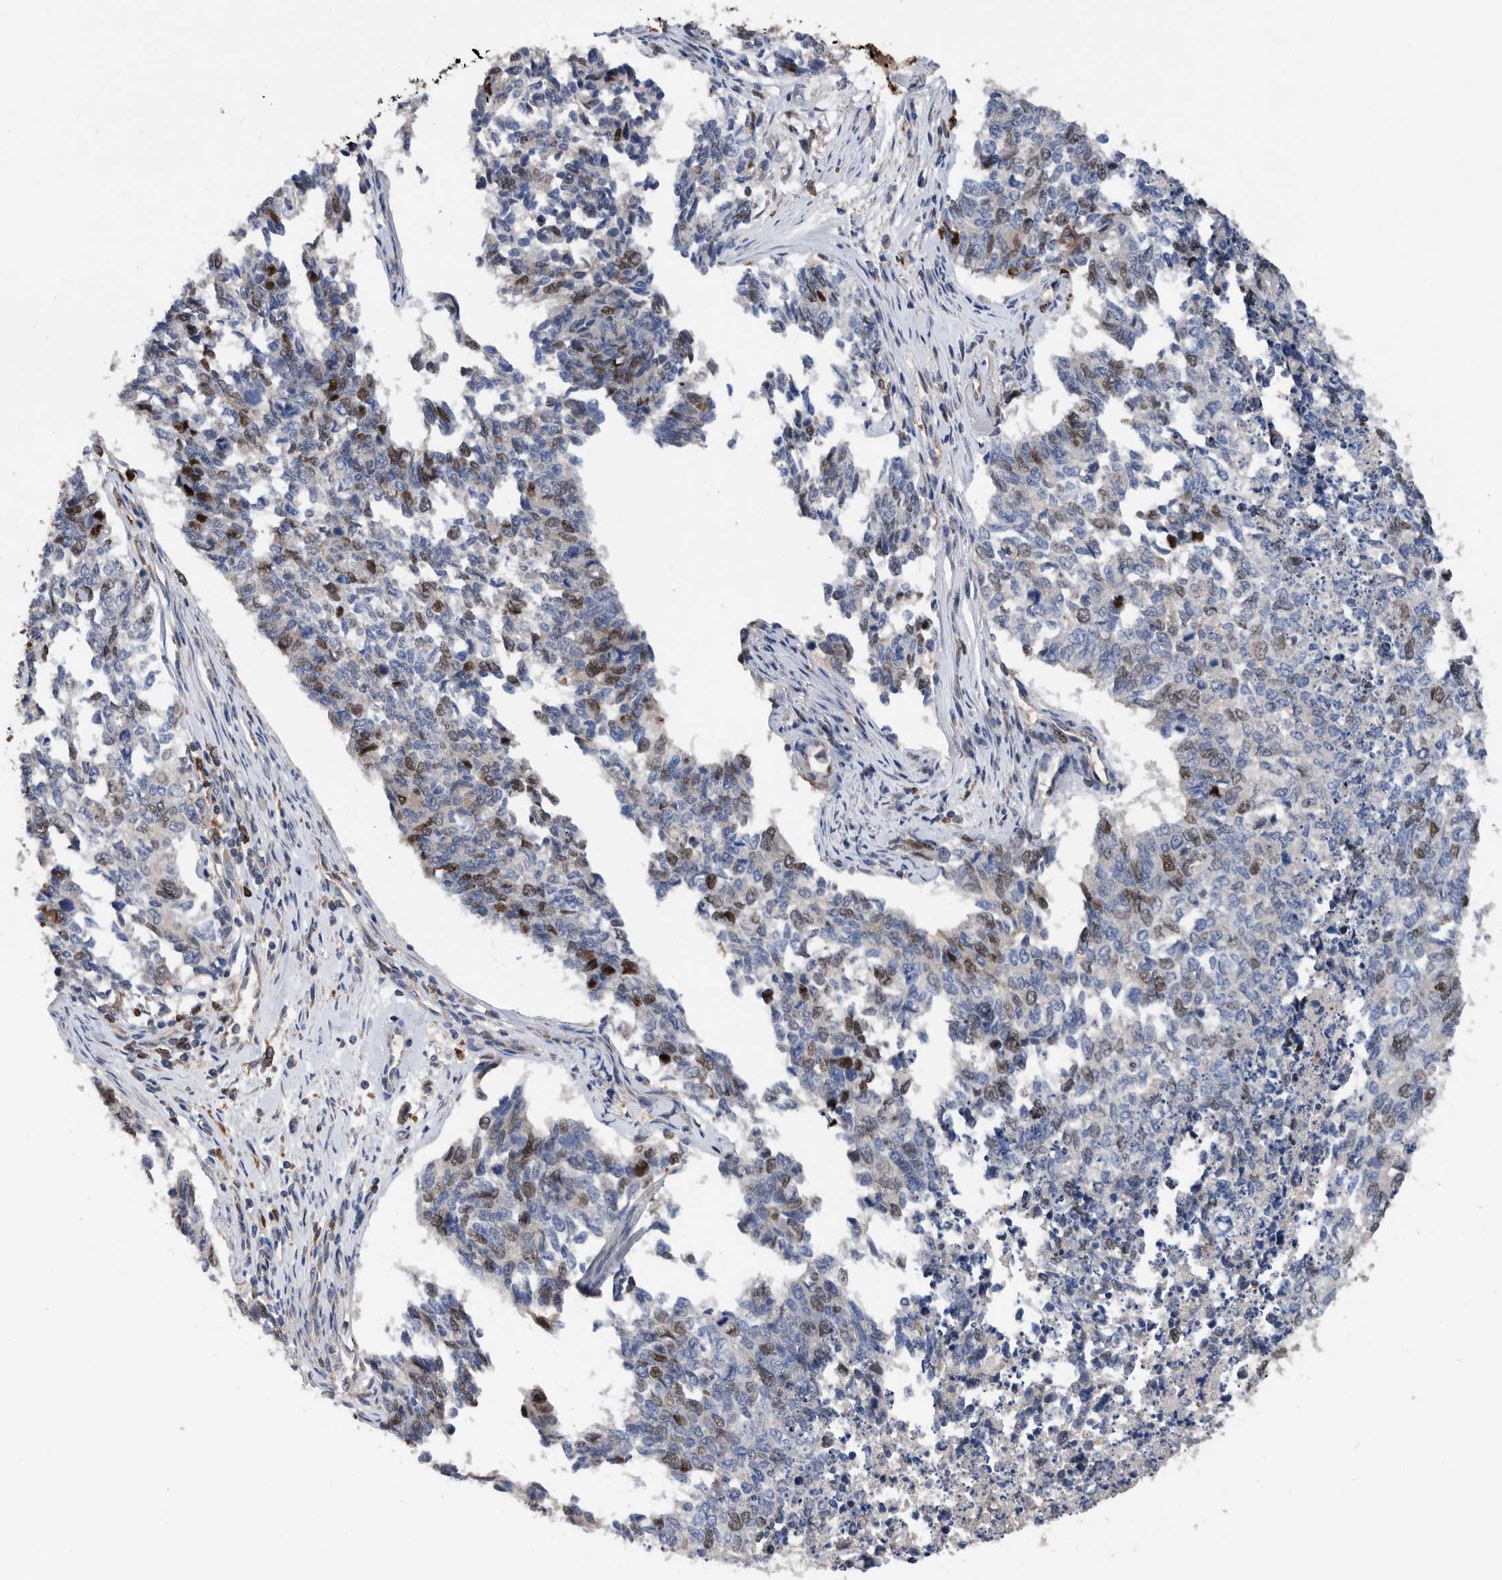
{"staining": {"intensity": "moderate", "quantity": "25%-75%", "location": "nuclear"}, "tissue": "cervical cancer", "cell_type": "Tumor cells", "image_type": "cancer", "snomed": [{"axis": "morphology", "description": "Squamous cell carcinoma, NOS"}, {"axis": "topography", "description": "Cervix"}], "caption": "IHC photomicrograph of neoplastic tissue: squamous cell carcinoma (cervical) stained using immunohistochemistry displays medium levels of moderate protein expression localized specifically in the nuclear of tumor cells, appearing as a nuclear brown color.", "gene": "ATAD2", "patient": {"sex": "female", "age": 63}}